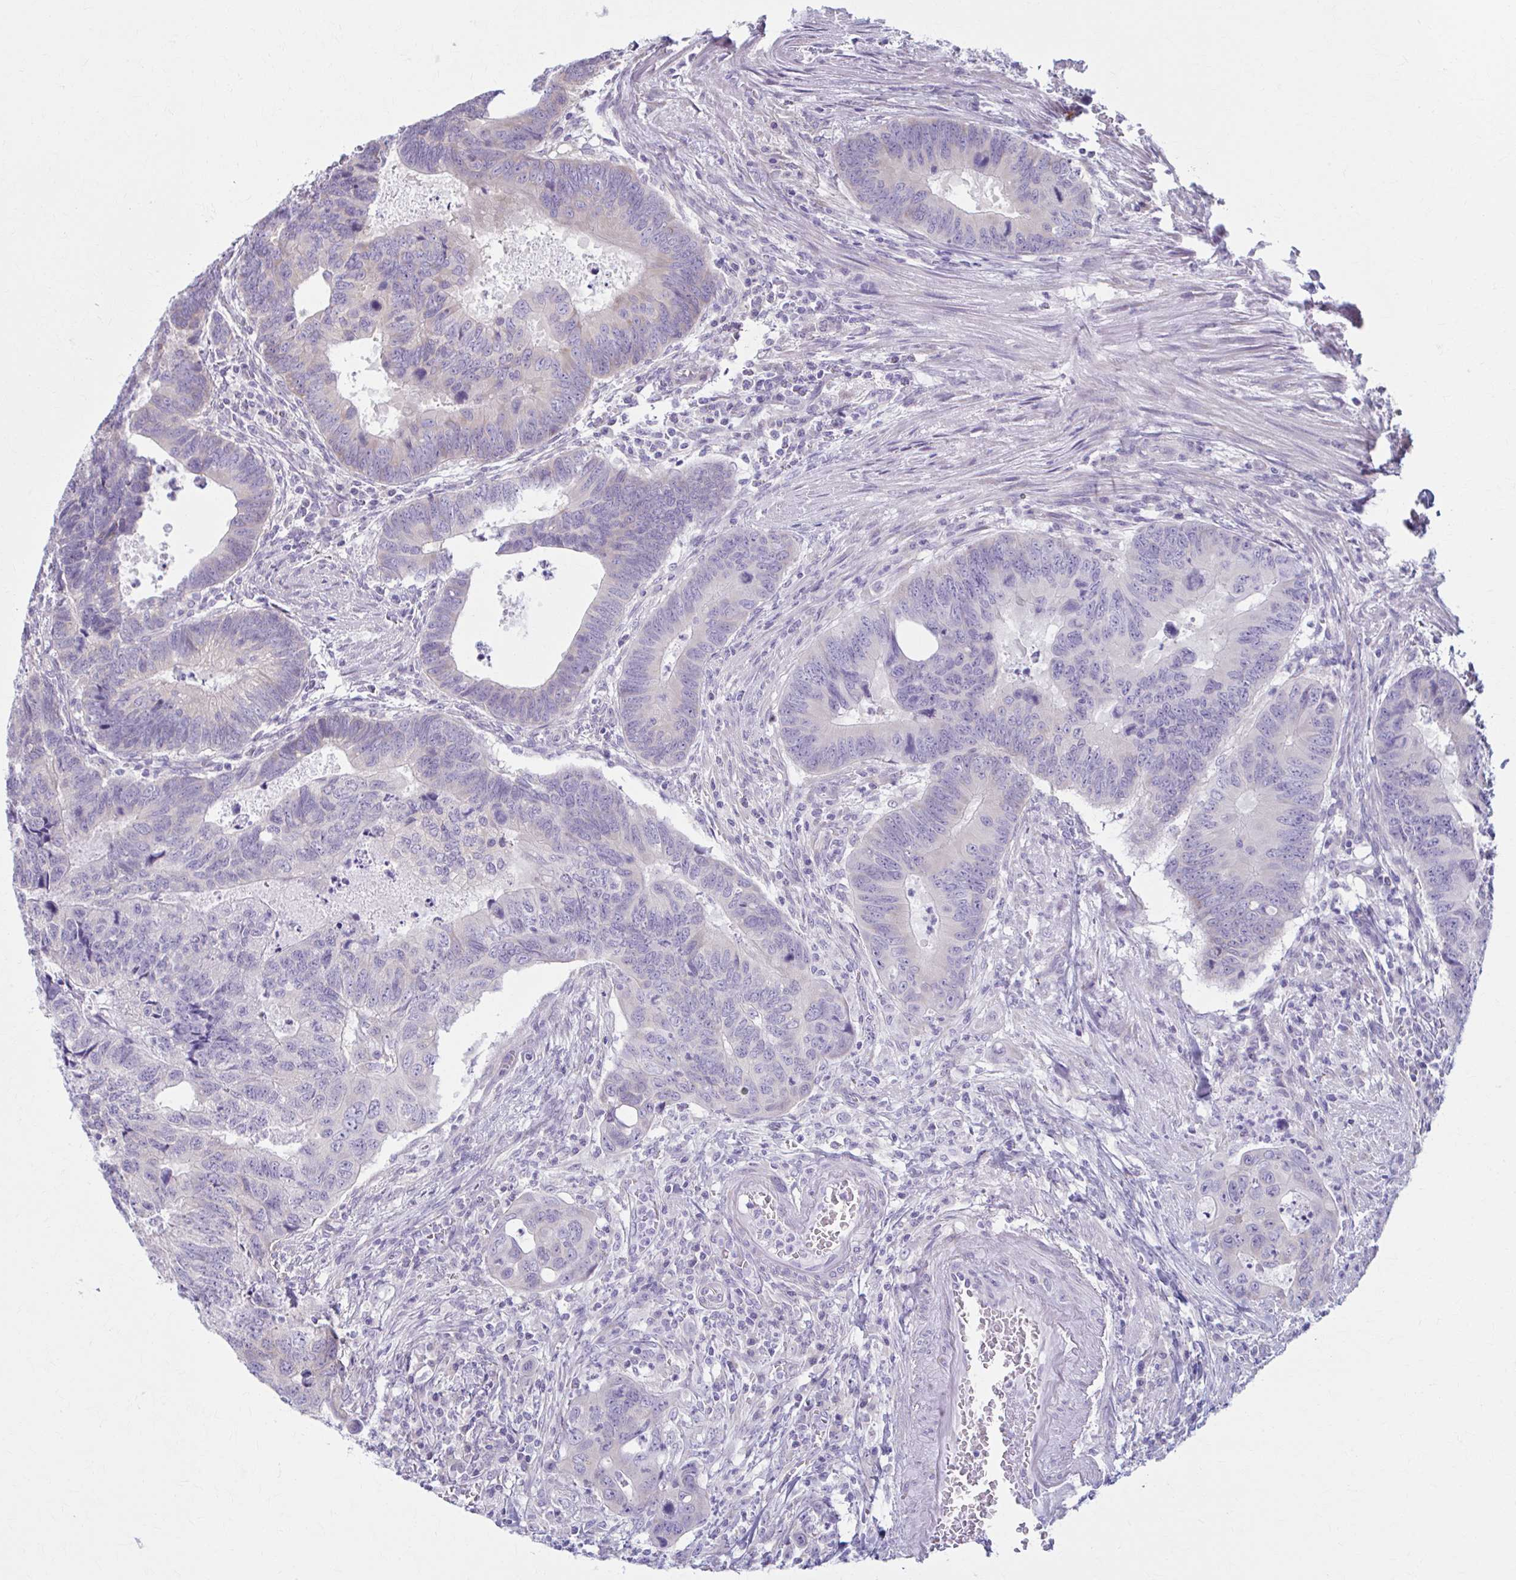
{"staining": {"intensity": "negative", "quantity": "none", "location": "none"}, "tissue": "colorectal cancer", "cell_type": "Tumor cells", "image_type": "cancer", "snomed": [{"axis": "morphology", "description": "Adenocarcinoma, NOS"}, {"axis": "topography", "description": "Colon"}], "caption": "High power microscopy micrograph of an immunohistochemistry micrograph of colorectal cancer (adenocarcinoma), revealing no significant positivity in tumor cells.", "gene": "PRKRA", "patient": {"sex": "male", "age": 62}}